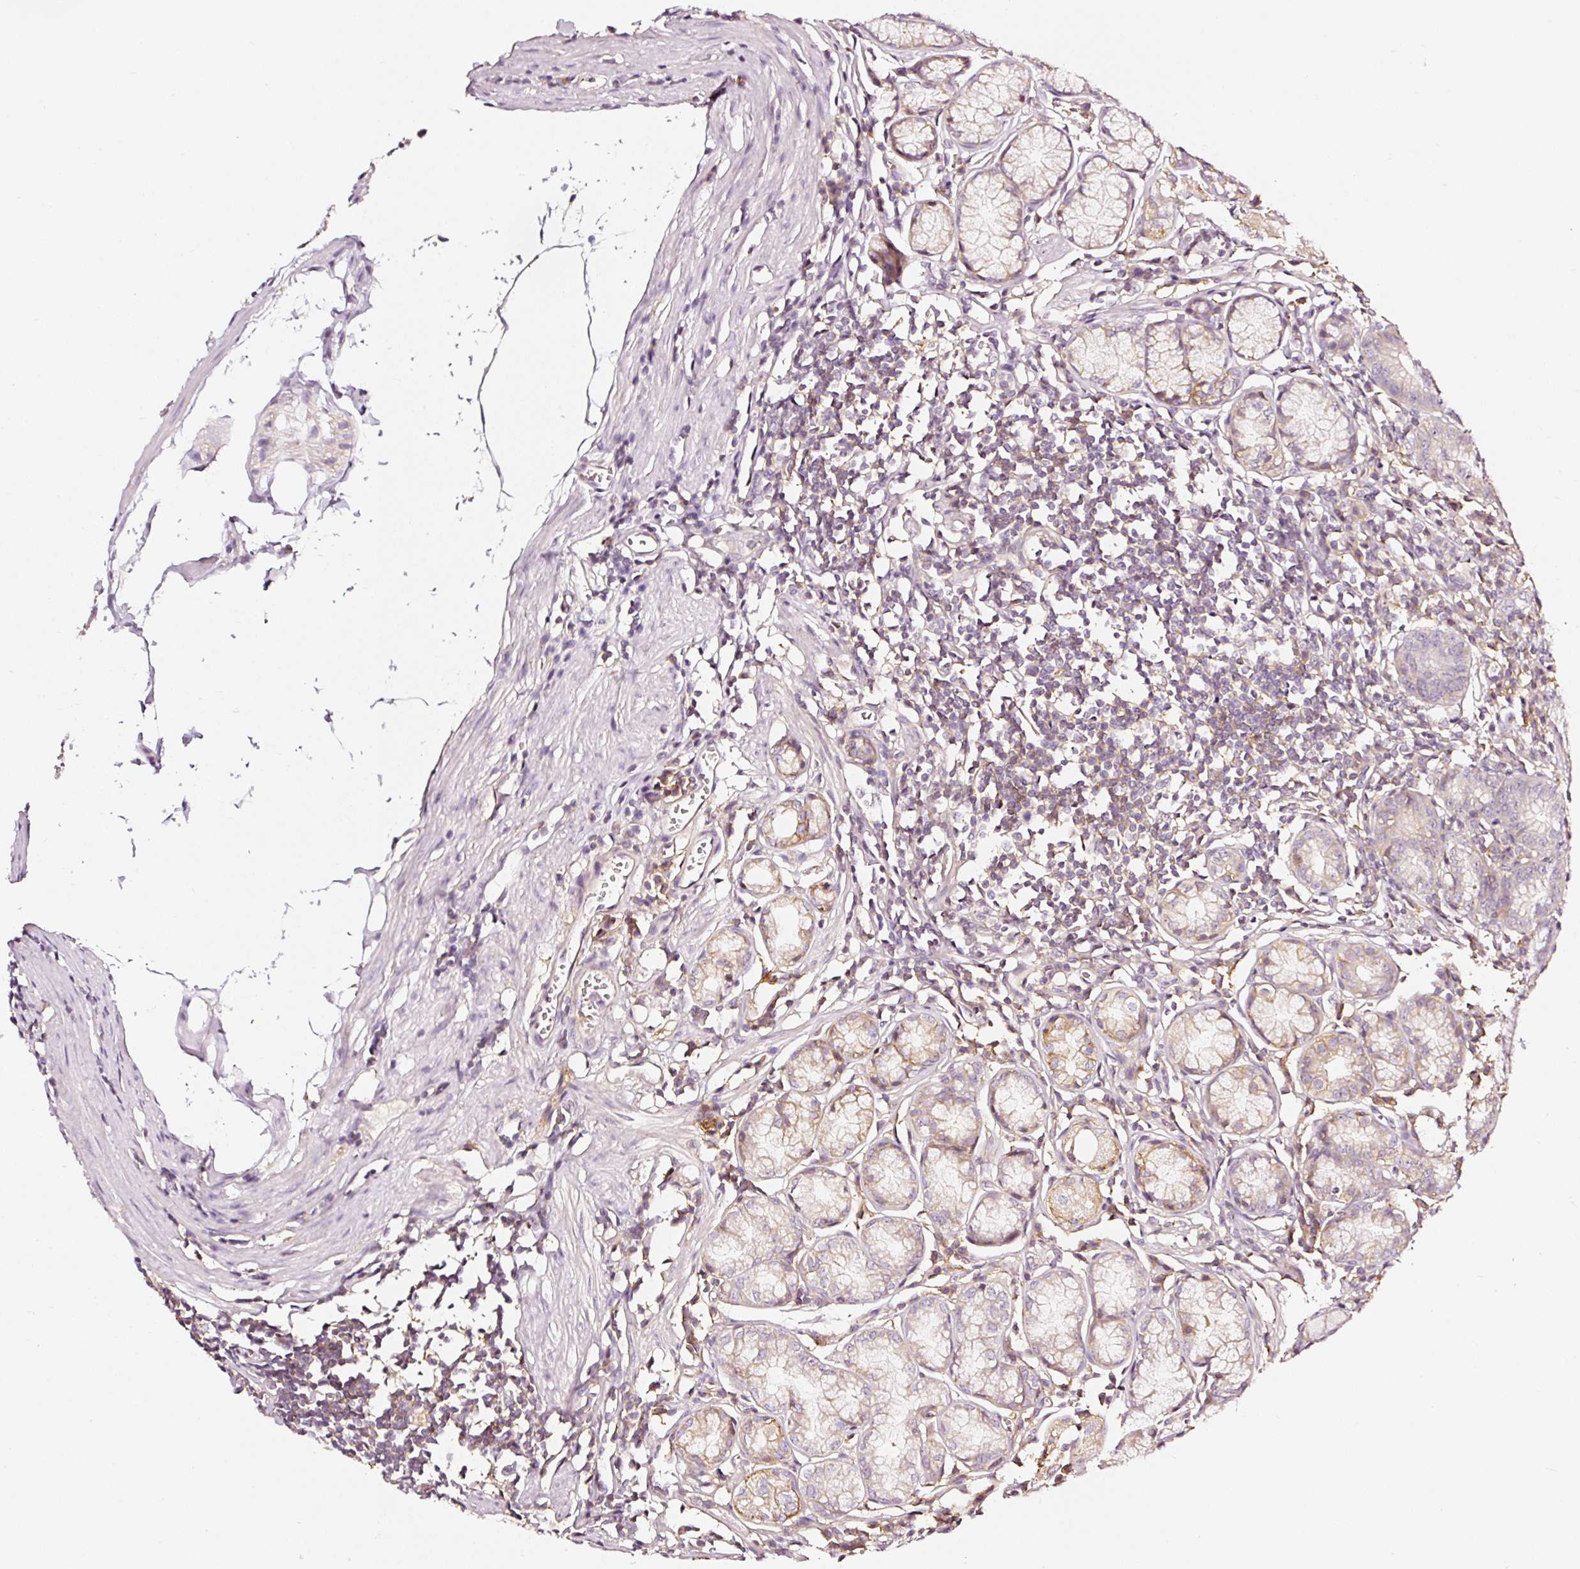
{"staining": {"intensity": "moderate", "quantity": "<25%", "location": "cytoplasmic/membranous"}, "tissue": "stomach", "cell_type": "Glandular cells", "image_type": "normal", "snomed": [{"axis": "morphology", "description": "Normal tissue, NOS"}, {"axis": "topography", "description": "Stomach"}], "caption": "High-power microscopy captured an immunohistochemistry (IHC) image of benign stomach, revealing moderate cytoplasmic/membranous positivity in approximately <25% of glandular cells. Nuclei are stained in blue.", "gene": "CD47", "patient": {"sex": "male", "age": 55}}